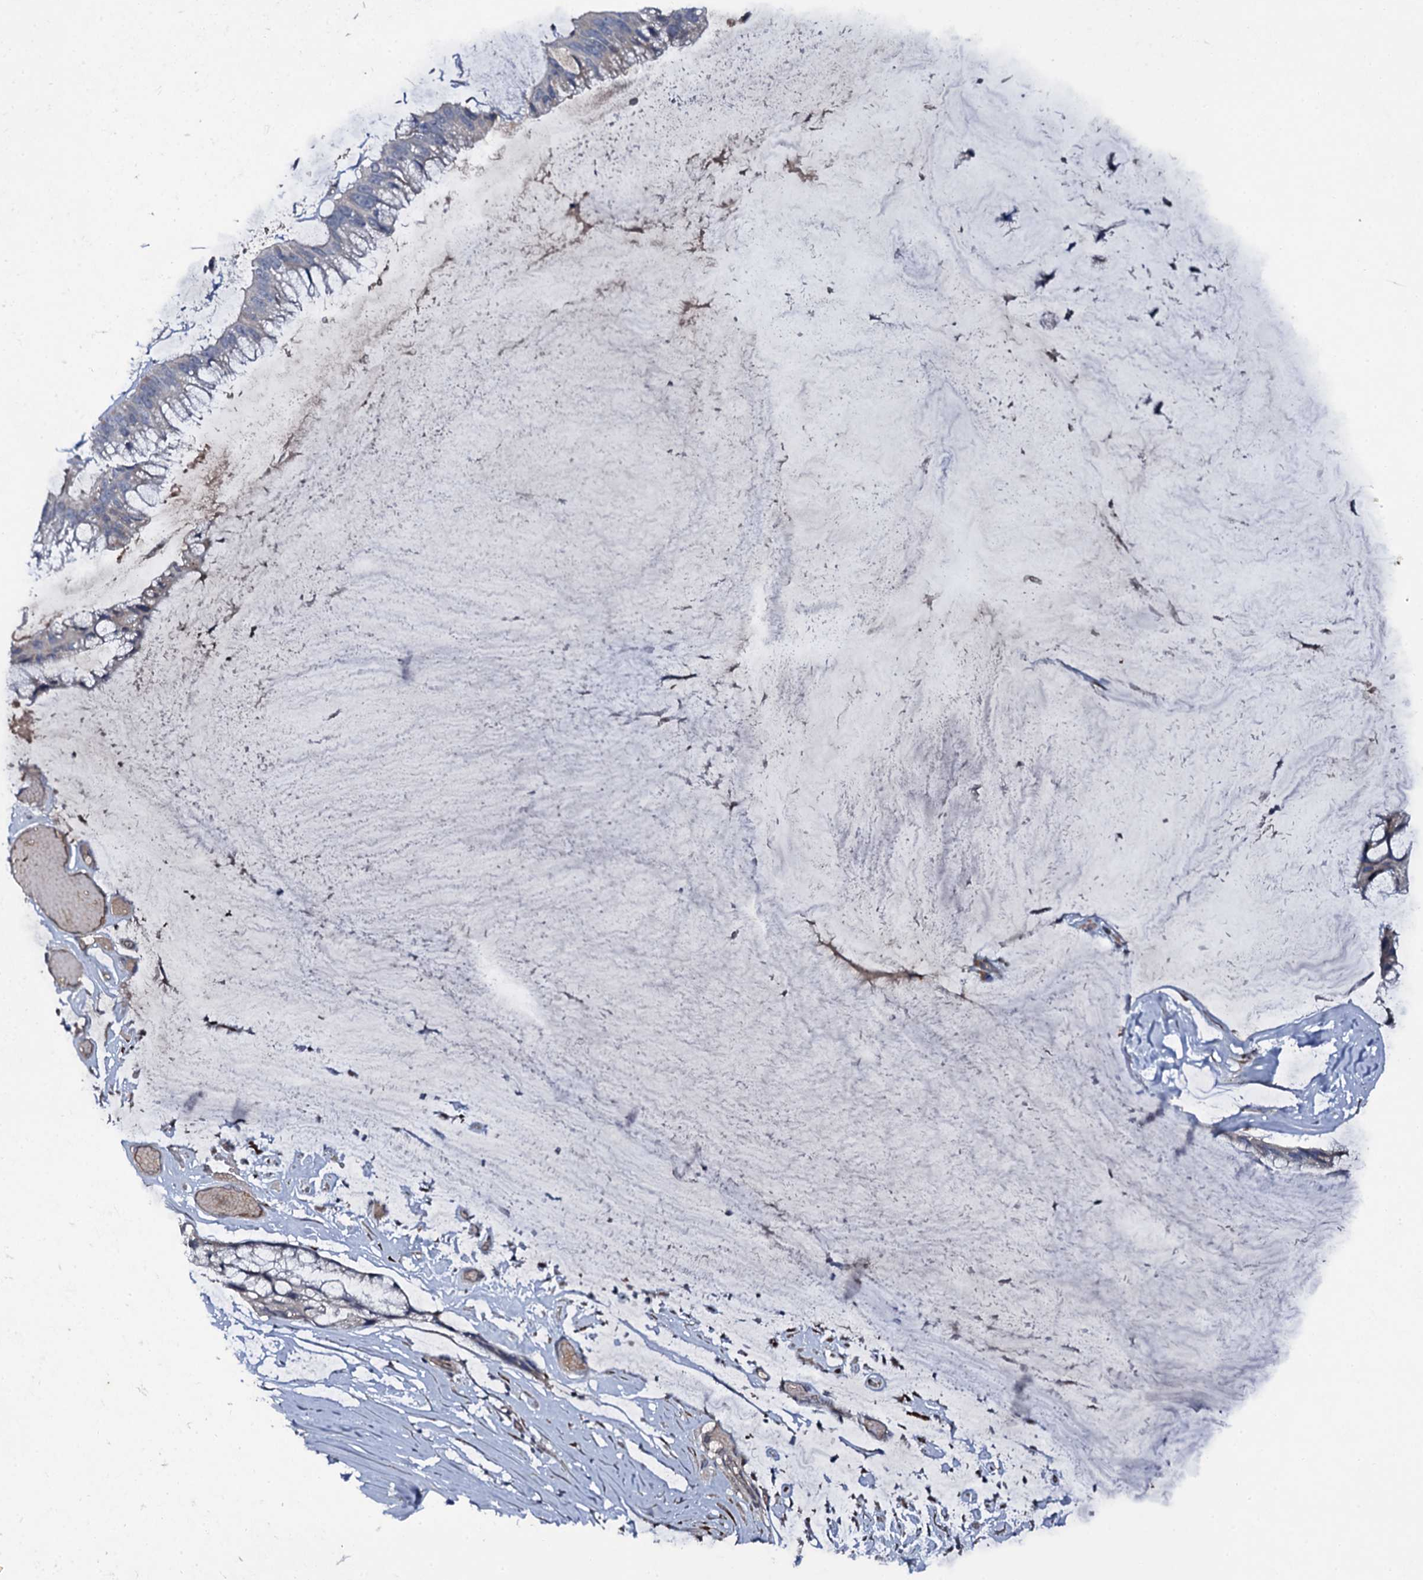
{"staining": {"intensity": "negative", "quantity": "none", "location": "none"}, "tissue": "ovarian cancer", "cell_type": "Tumor cells", "image_type": "cancer", "snomed": [{"axis": "morphology", "description": "Cystadenocarcinoma, mucinous, NOS"}, {"axis": "topography", "description": "Ovary"}], "caption": "Immunohistochemistry (IHC) photomicrograph of neoplastic tissue: human ovarian cancer stained with DAB (3,3'-diaminobenzidine) demonstrates no significant protein expression in tumor cells.", "gene": "LRRC28", "patient": {"sex": "female", "age": 39}}